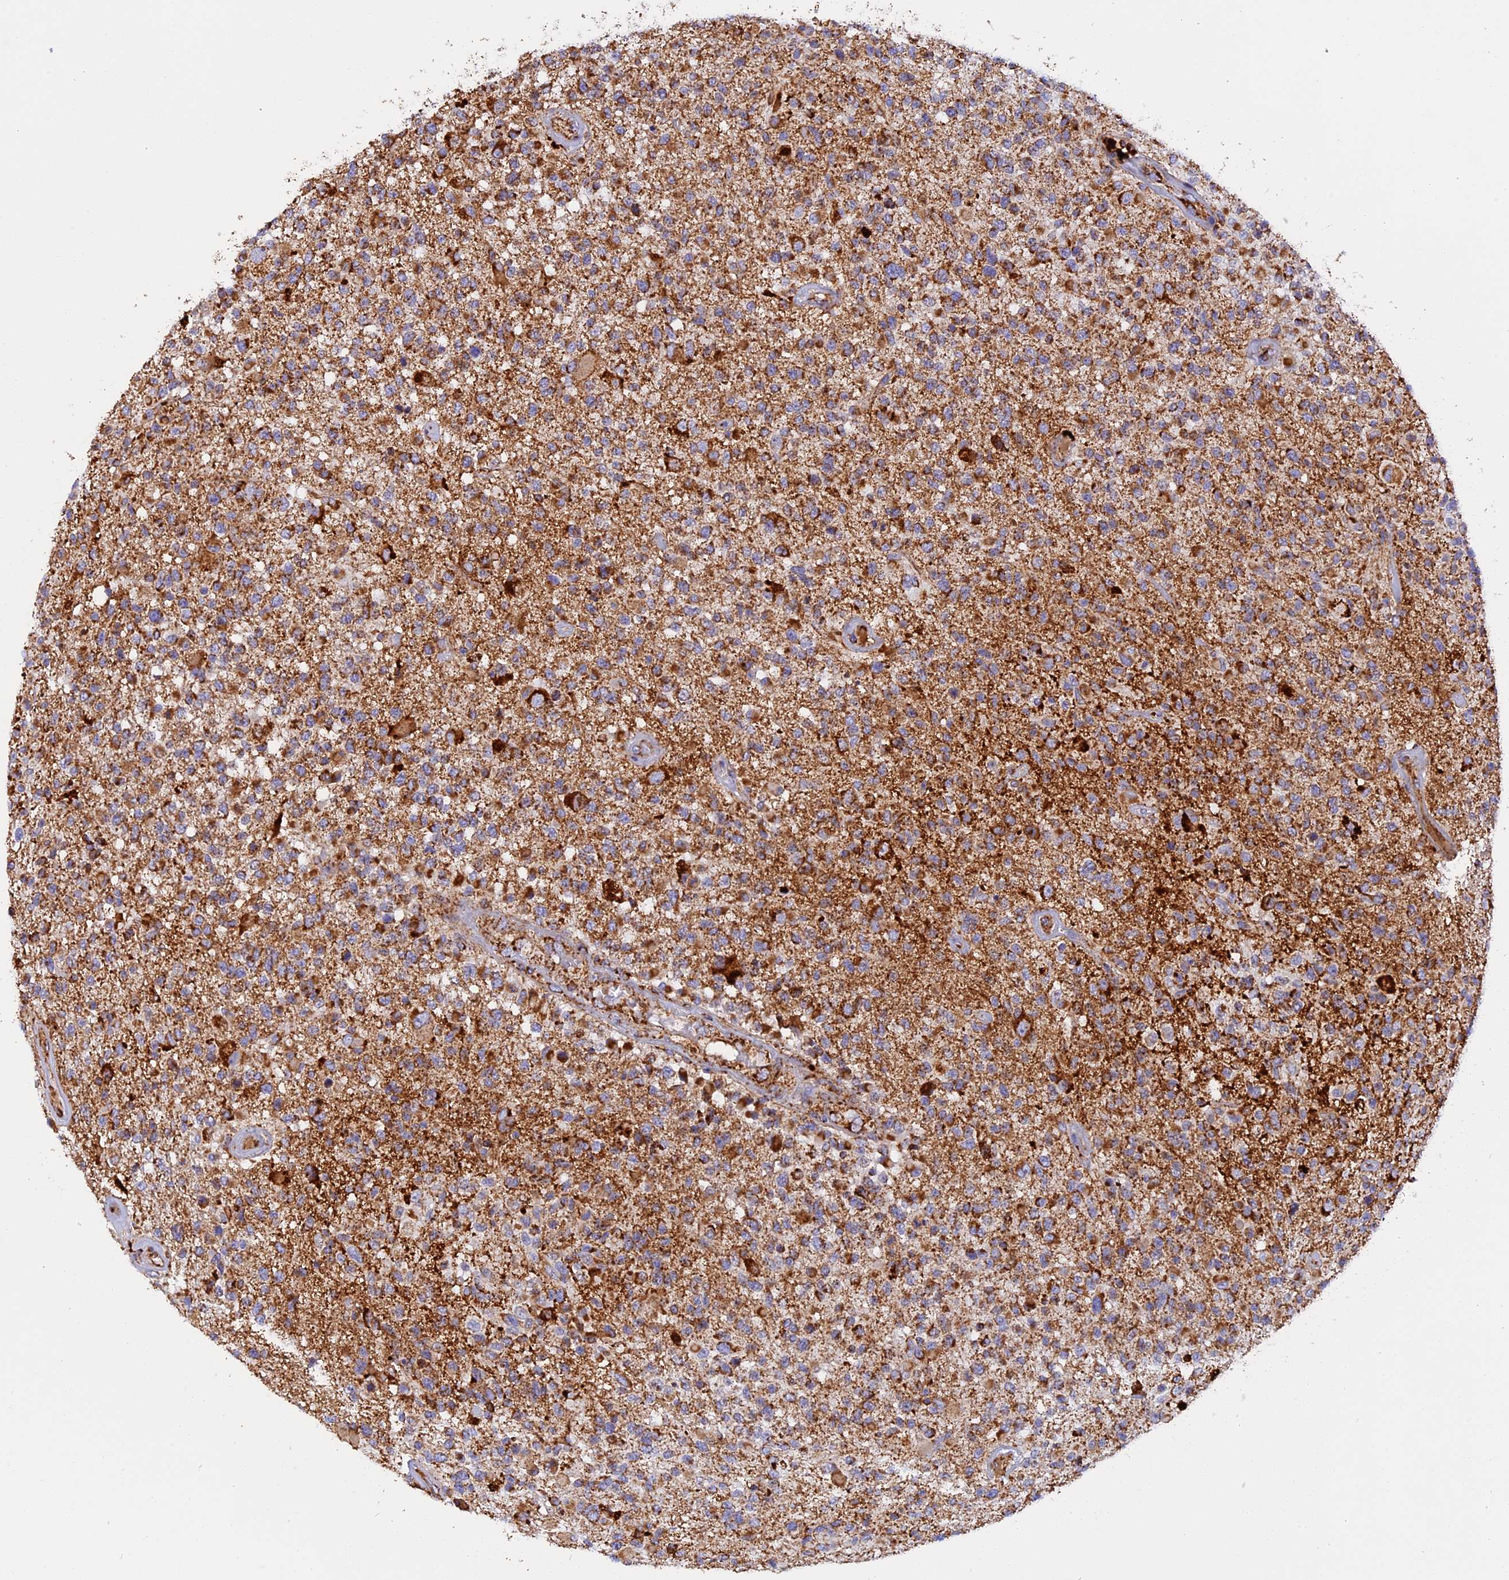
{"staining": {"intensity": "strong", "quantity": ">75%", "location": "cytoplasmic/membranous"}, "tissue": "glioma", "cell_type": "Tumor cells", "image_type": "cancer", "snomed": [{"axis": "morphology", "description": "Glioma, malignant, High grade"}, {"axis": "morphology", "description": "Glioblastoma, NOS"}, {"axis": "topography", "description": "Brain"}], "caption": "An IHC image of tumor tissue is shown. Protein staining in brown shows strong cytoplasmic/membranous positivity in glioma within tumor cells. Immunohistochemistry (ihc) stains the protein of interest in brown and the nuclei are stained blue.", "gene": "UQCRB", "patient": {"sex": "male", "age": 60}}